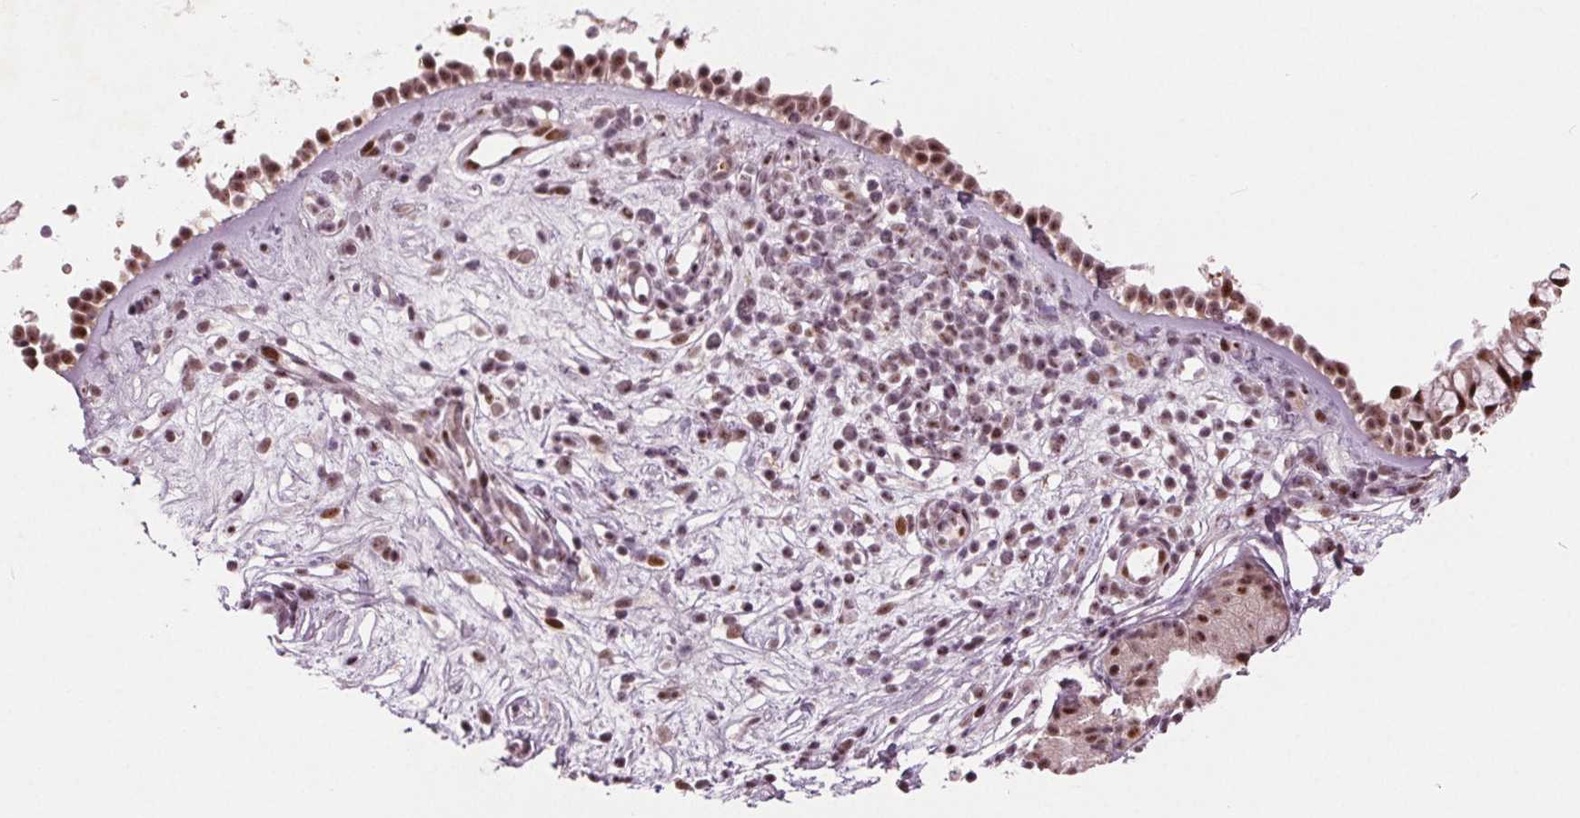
{"staining": {"intensity": "moderate", "quantity": ">75%", "location": "nuclear"}, "tissue": "nasopharynx", "cell_type": "Respiratory epithelial cells", "image_type": "normal", "snomed": [{"axis": "morphology", "description": "Normal tissue, NOS"}, {"axis": "topography", "description": "Nasopharynx"}], "caption": "The immunohistochemical stain labels moderate nuclear positivity in respiratory epithelial cells of benign nasopharynx. The protein is shown in brown color, while the nuclei are stained blue.", "gene": "TTC34", "patient": {"sex": "male", "age": 32}}